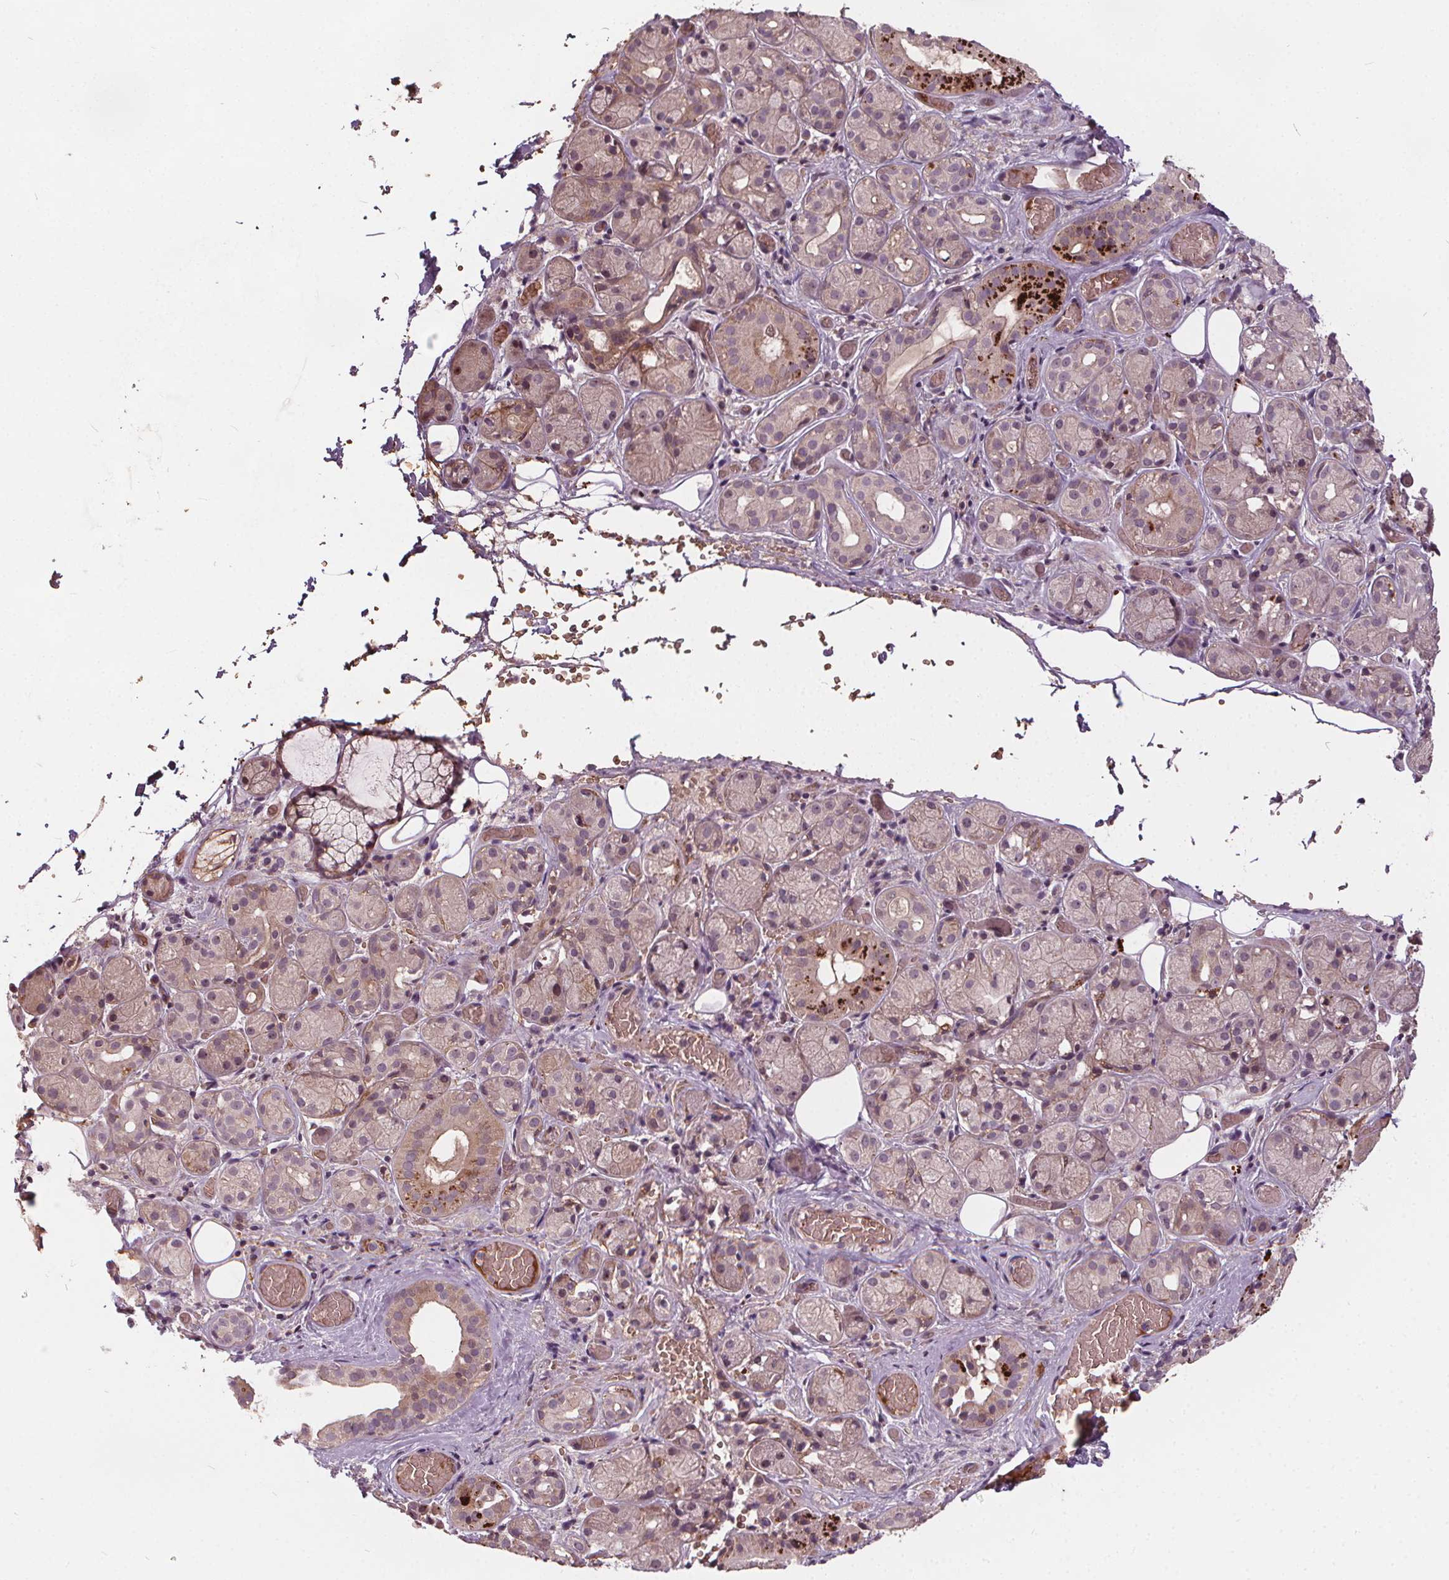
{"staining": {"intensity": "moderate", "quantity": "<25%", "location": "cytoplasmic/membranous"}, "tissue": "salivary gland", "cell_type": "Glandular cells", "image_type": "normal", "snomed": [{"axis": "morphology", "description": "Normal tissue, NOS"}, {"axis": "topography", "description": "Salivary gland"}, {"axis": "topography", "description": "Peripheral nerve tissue"}], "caption": "The photomicrograph exhibits staining of unremarkable salivary gland, revealing moderate cytoplasmic/membranous protein positivity (brown color) within glandular cells. The staining was performed using DAB (3,3'-diaminobenzidine), with brown indicating positive protein expression. Nuclei are stained blue with hematoxylin.", "gene": "IPO13", "patient": {"sex": "male", "age": 71}}